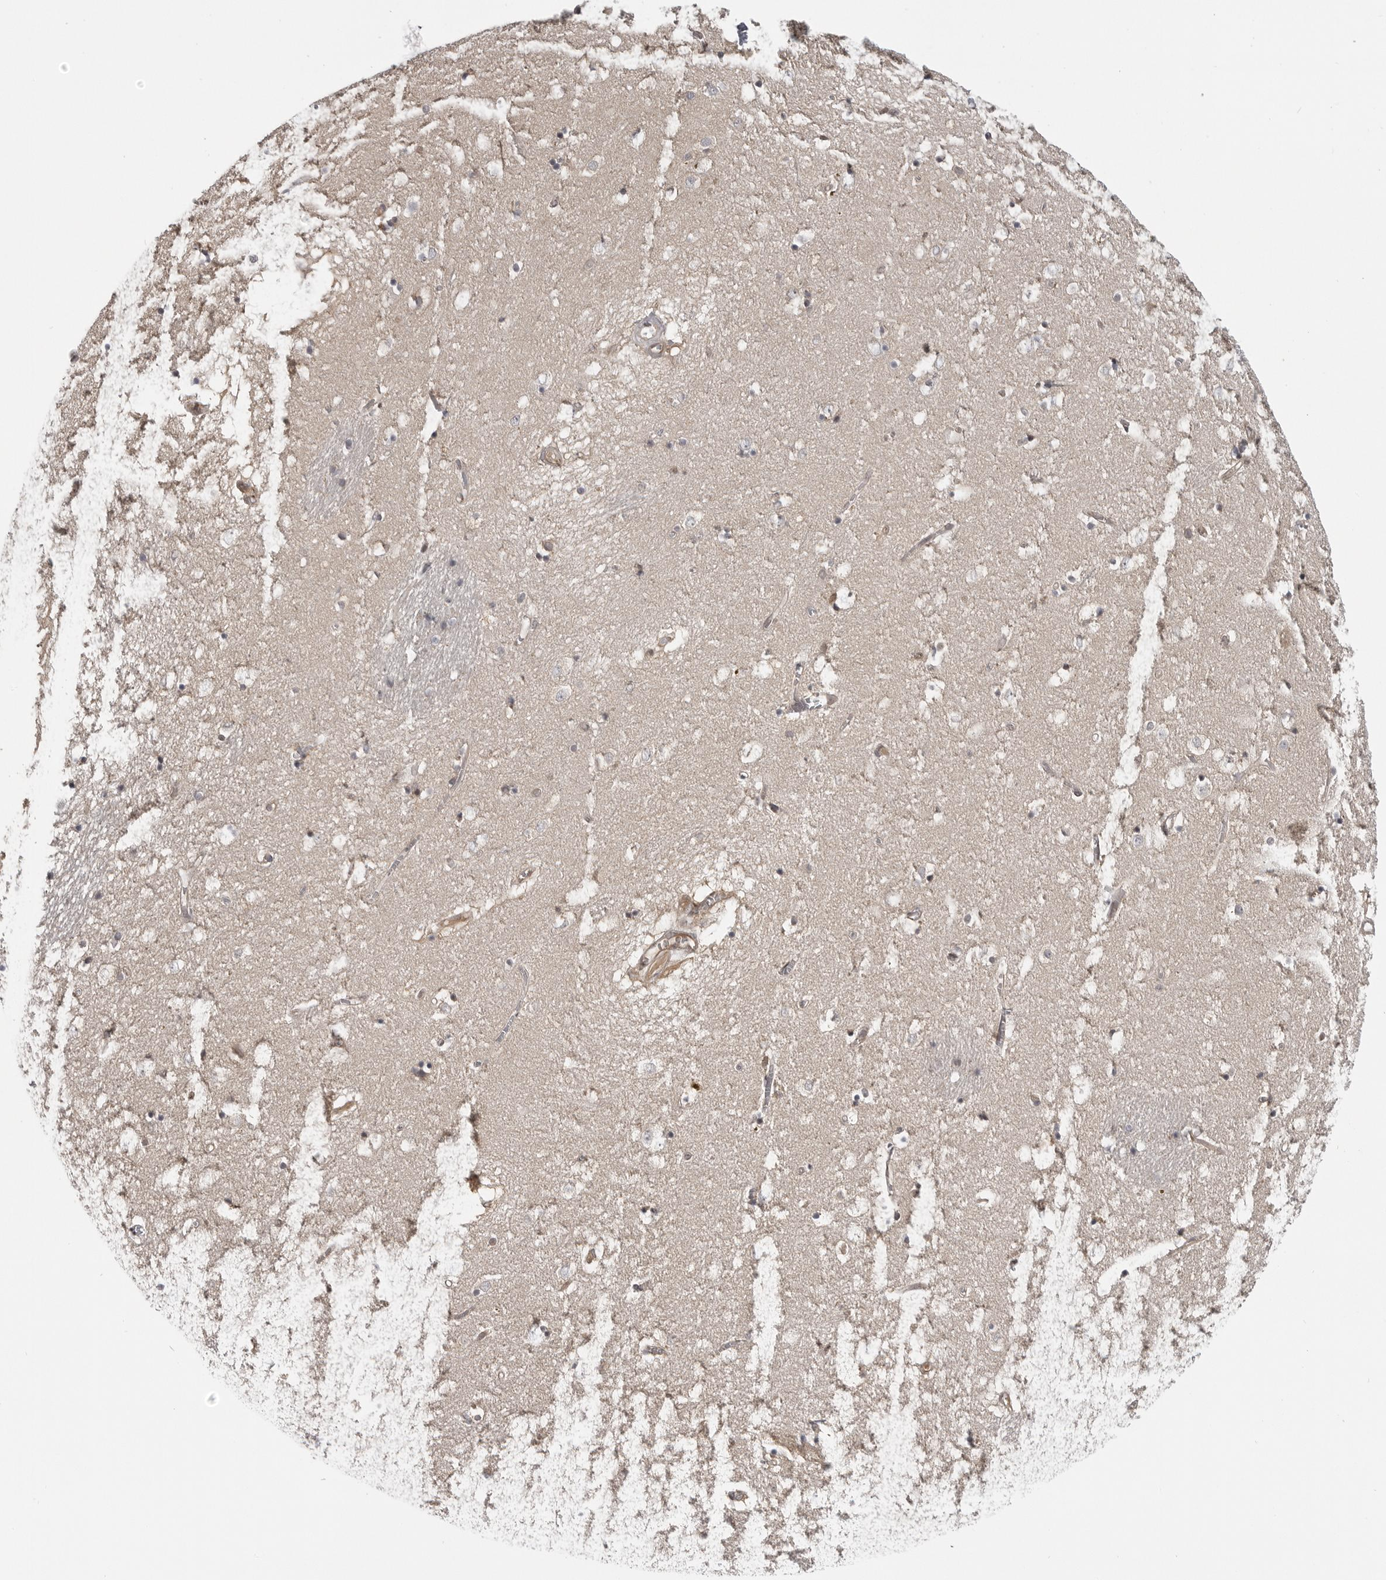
{"staining": {"intensity": "negative", "quantity": "none", "location": "none"}, "tissue": "caudate", "cell_type": "Glial cells", "image_type": "normal", "snomed": [{"axis": "morphology", "description": "Normal tissue, NOS"}, {"axis": "topography", "description": "Lateral ventricle wall"}], "caption": "The IHC photomicrograph has no significant positivity in glial cells of caudate. (DAB (3,3'-diaminobenzidine) immunohistochemistry, high magnification).", "gene": "CEP295NL", "patient": {"sex": "male", "age": 70}}